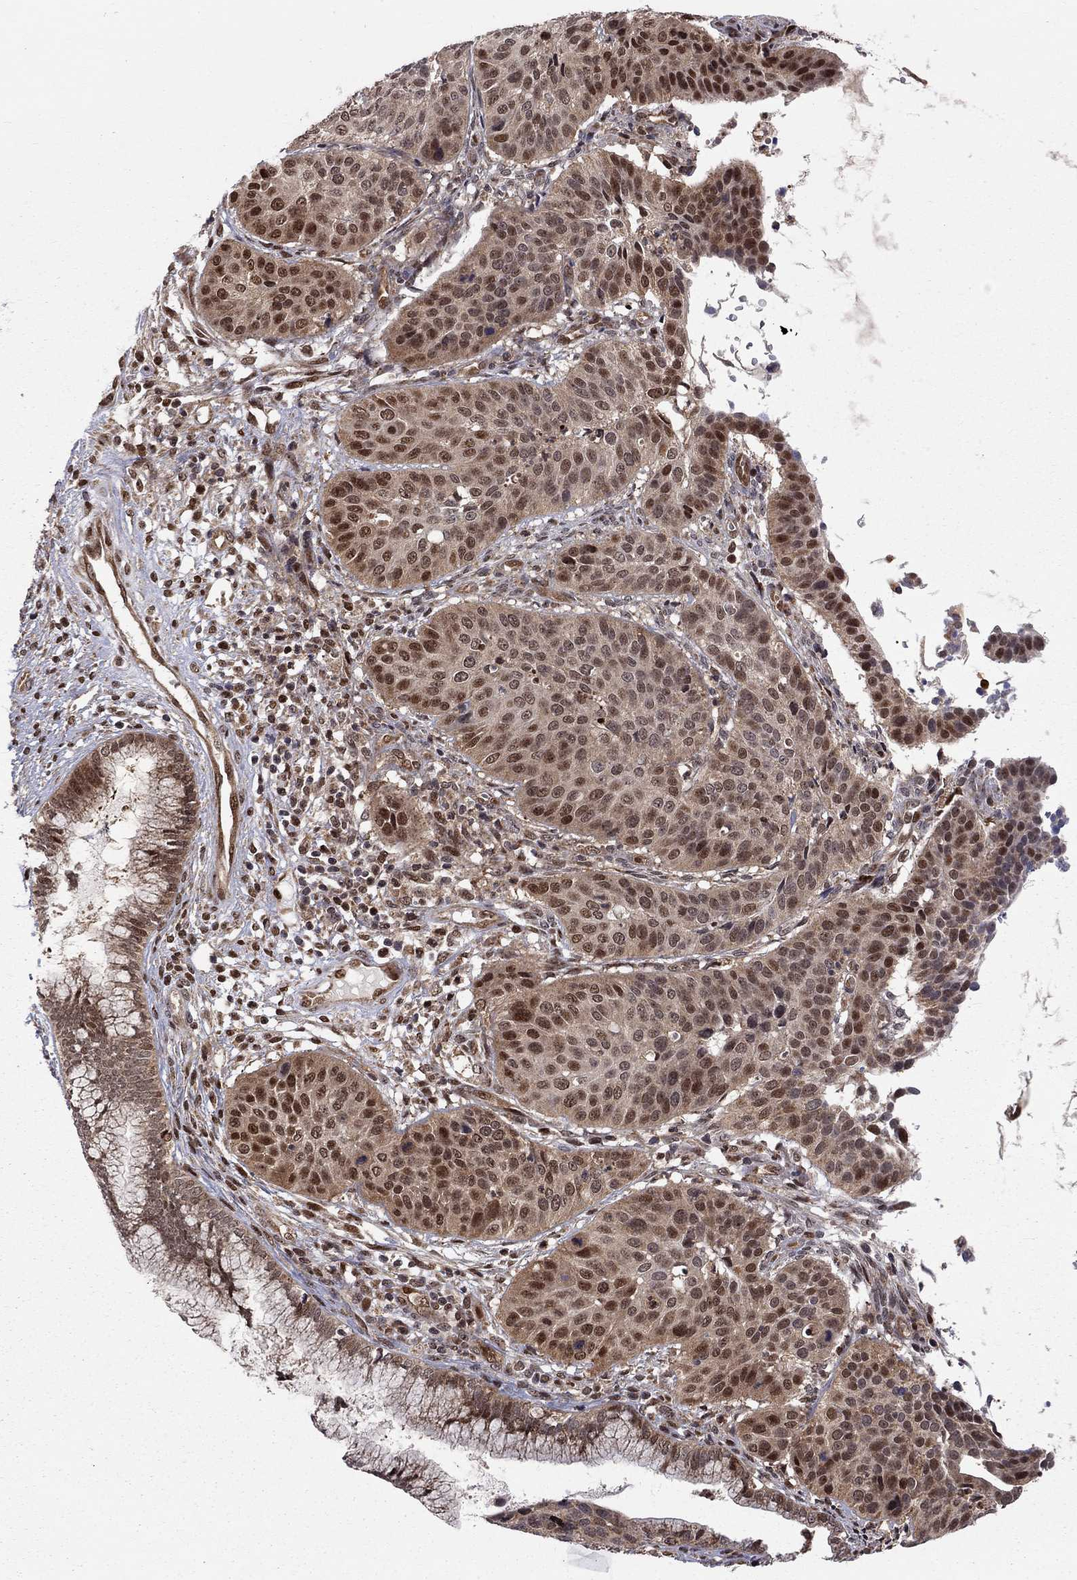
{"staining": {"intensity": "strong", "quantity": "25%-75%", "location": "cytoplasmic/membranous,nuclear"}, "tissue": "cervical cancer", "cell_type": "Tumor cells", "image_type": "cancer", "snomed": [{"axis": "morphology", "description": "Normal tissue, NOS"}, {"axis": "morphology", "description": "Squamous cell carcinoma, NOS"}, {"axis": "topography", "description": "Cervix"}], "caption": "Brown immunohistochemical staining in human cervical squamous cell carcinoma displays strong cytoplasmic/membranous and nuclear positivity in about 25%-75% of tumor cells.", "gene": "ELOB", "patient": {"sex": "female", "age": 39}}